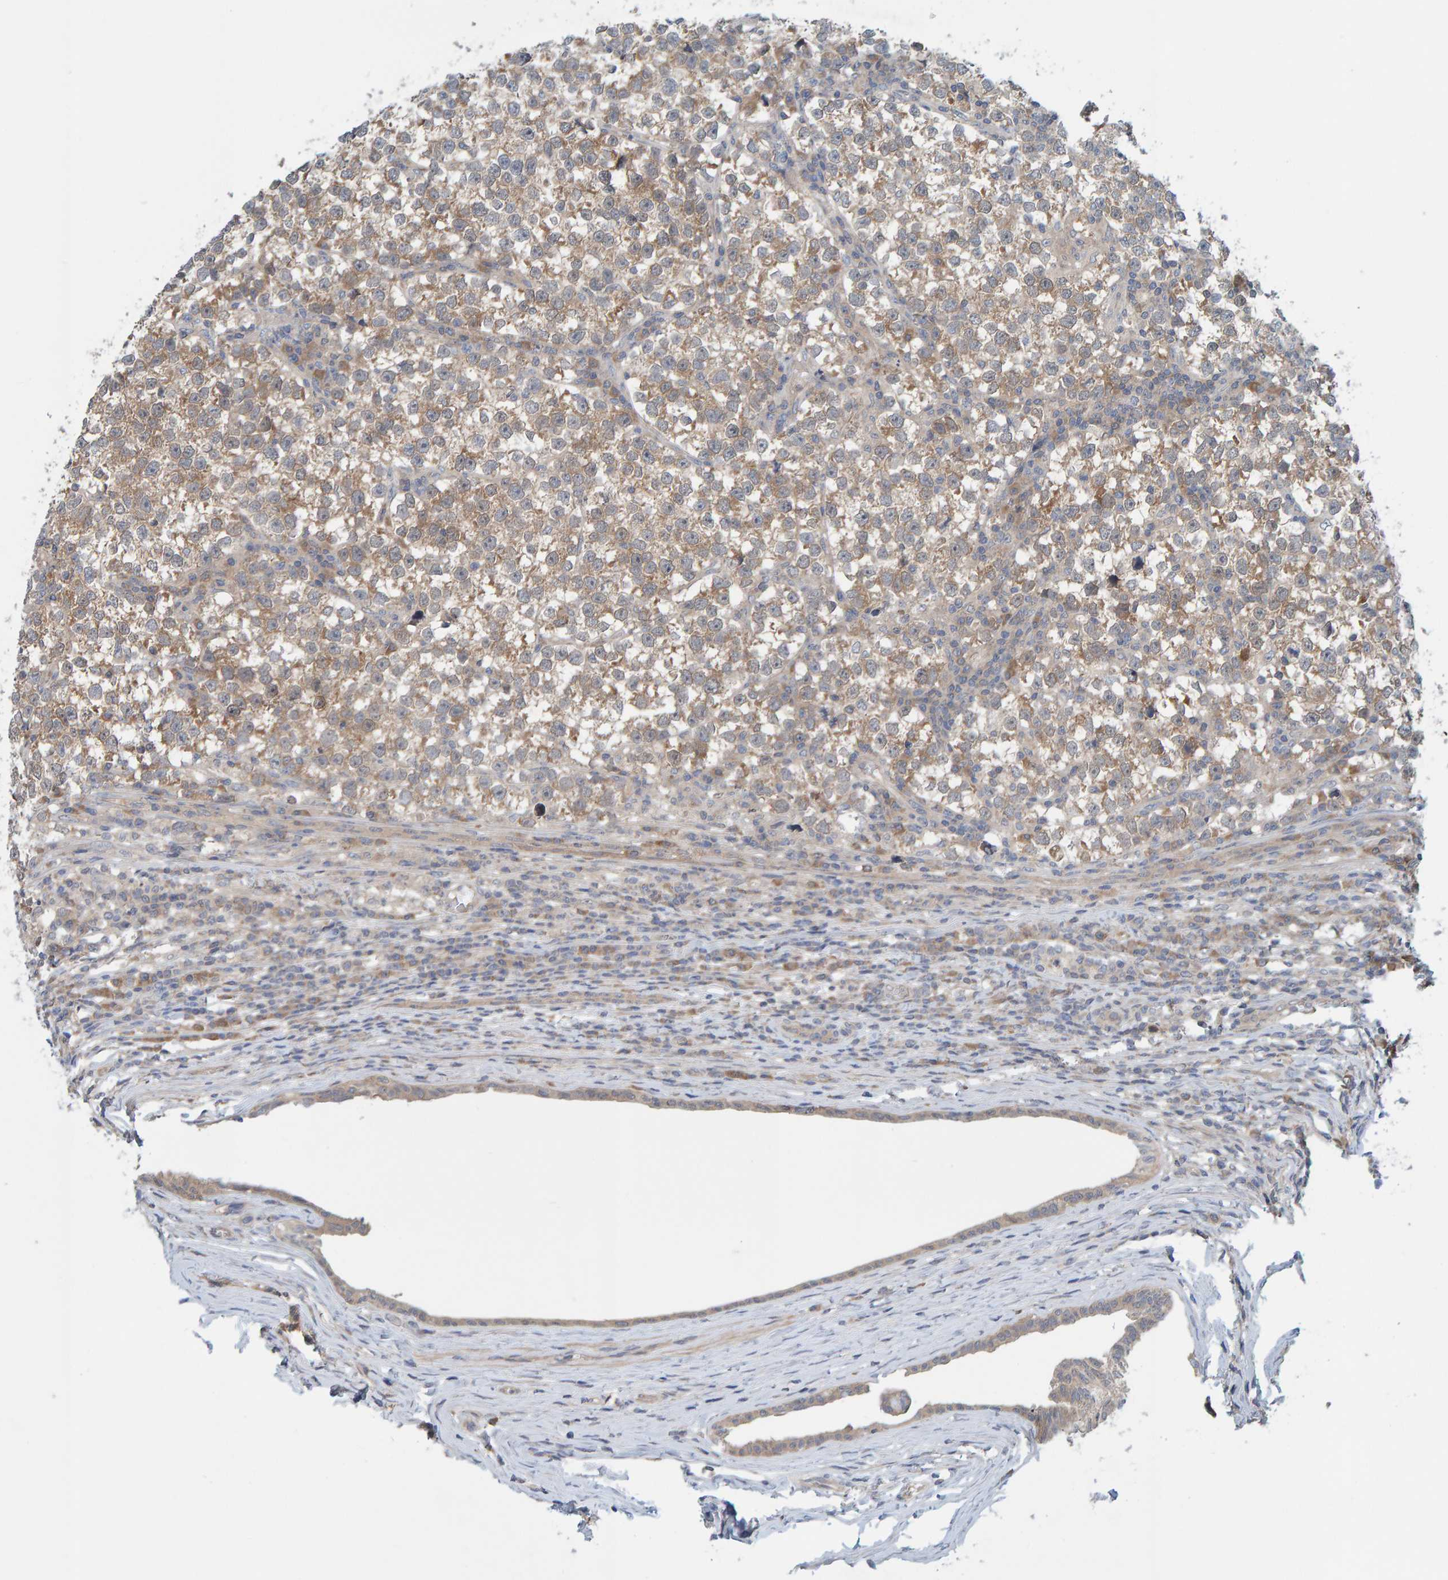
{"staining": {"intensity": "weak", "quantity": ">75%", "location": "cytoplasmic/membranous"}, "tissue": "testis cancer", "cell_type": "Tumor cells", "image_type": "cancer", "snomed": [{"axis": "morphology", "description": "Normal tissue, NOS"}, {"axis": "morphology", "description": "Seminoma, NOS"}, {"axis": "topography", "description": "Testis"}], "caption": "Protein expression by immunohistochemistry (IHC) demonstrates weak cytoplasmic/membranous expression in about >75% of tumor cells in testis seminoma. (IHC, brightfield microscopy, high magnification).", "gene": "TATDN1", "patient": {"sex": "male", "age": 43}}